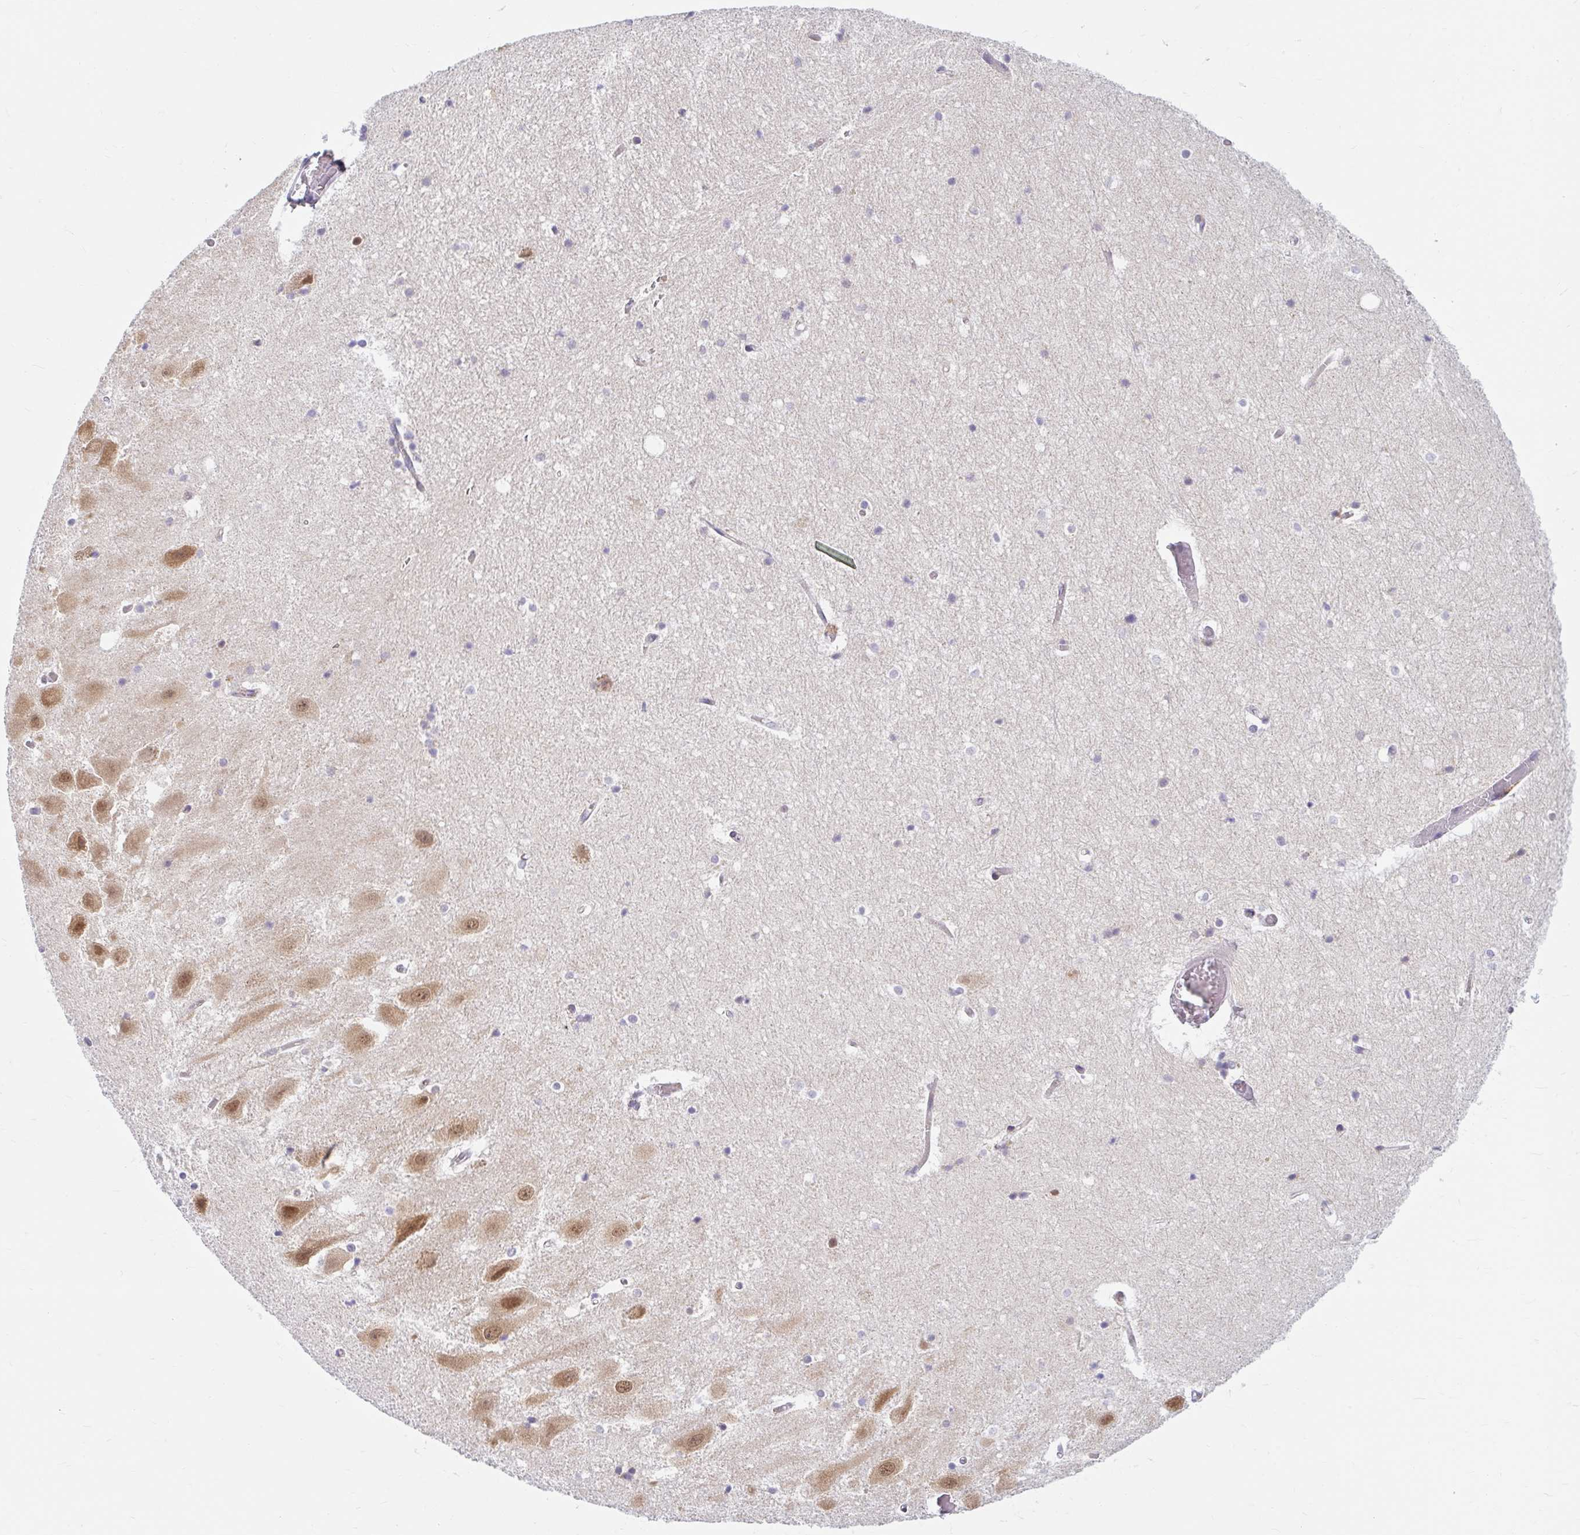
{"staining": {"intensity": "negative", "quantity": "none", "location": "none"}, "tissue": "hippocampus", "cell_type": "Glial cells", "image_type": "normal", "snomed": [{"axis": "morphology", "description": "Normal tissue, NOS"}, {"axis": "topography", "description": "Hippocampus"}], "caption": "Protein analysis of benign hippocampus shows no significant positivity in glial cells. (Stains: DAB (3,3'-diaminobenzidine) immunohistochemistry (IHC) with hematoxylin counter stain, Microscopy: brightfield microscopy at high magnification).", "gene": "SRSF10", "patient": {"sex": "female", "age": 52}}